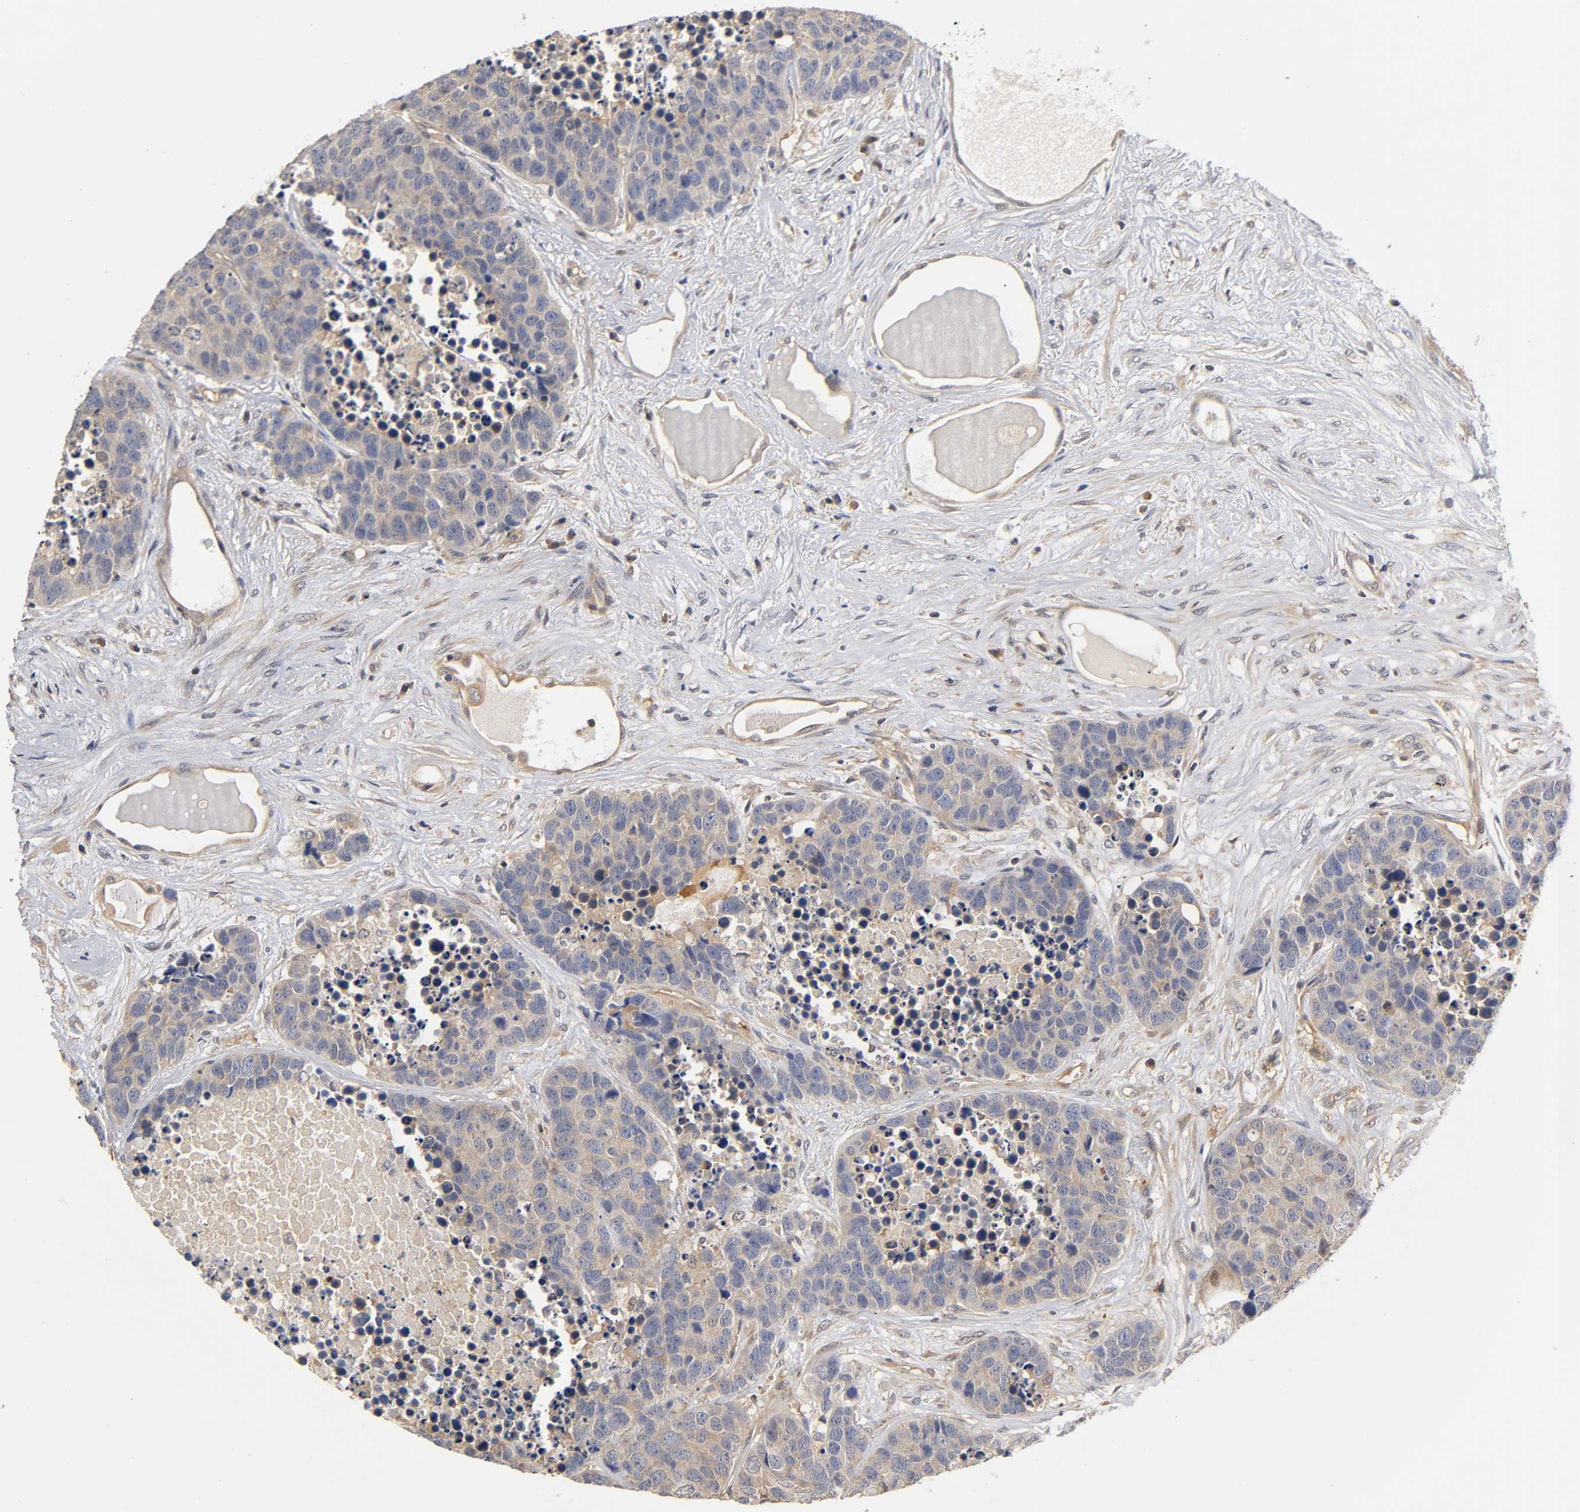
{"staining": {"intensity": "weak", "quantity": ">75%", "location": "cytoplasmic/membranous"}, "tissue": "carcinoid", "cell_type": "Tumor cells", "image_type": "cancer", "snomed": [{"axis": "morphology", "description": "Carcinoid, malignant, NOS"}, {"axis": "topography", "description": "Lung"}], "caption": "A high-resolution photomicrograph shows immunohistochemistry (IHC) staining of carcinoid, which shows weak cytoplasmic/membranous staining in about >75% of tumor cells. Using DAB (brown) and hematoxylin (blue) stains, captured at high magnification using brightfield microscopy.", "gene": "PDE5A", "patient": {"sex": "male", "age": 60}}